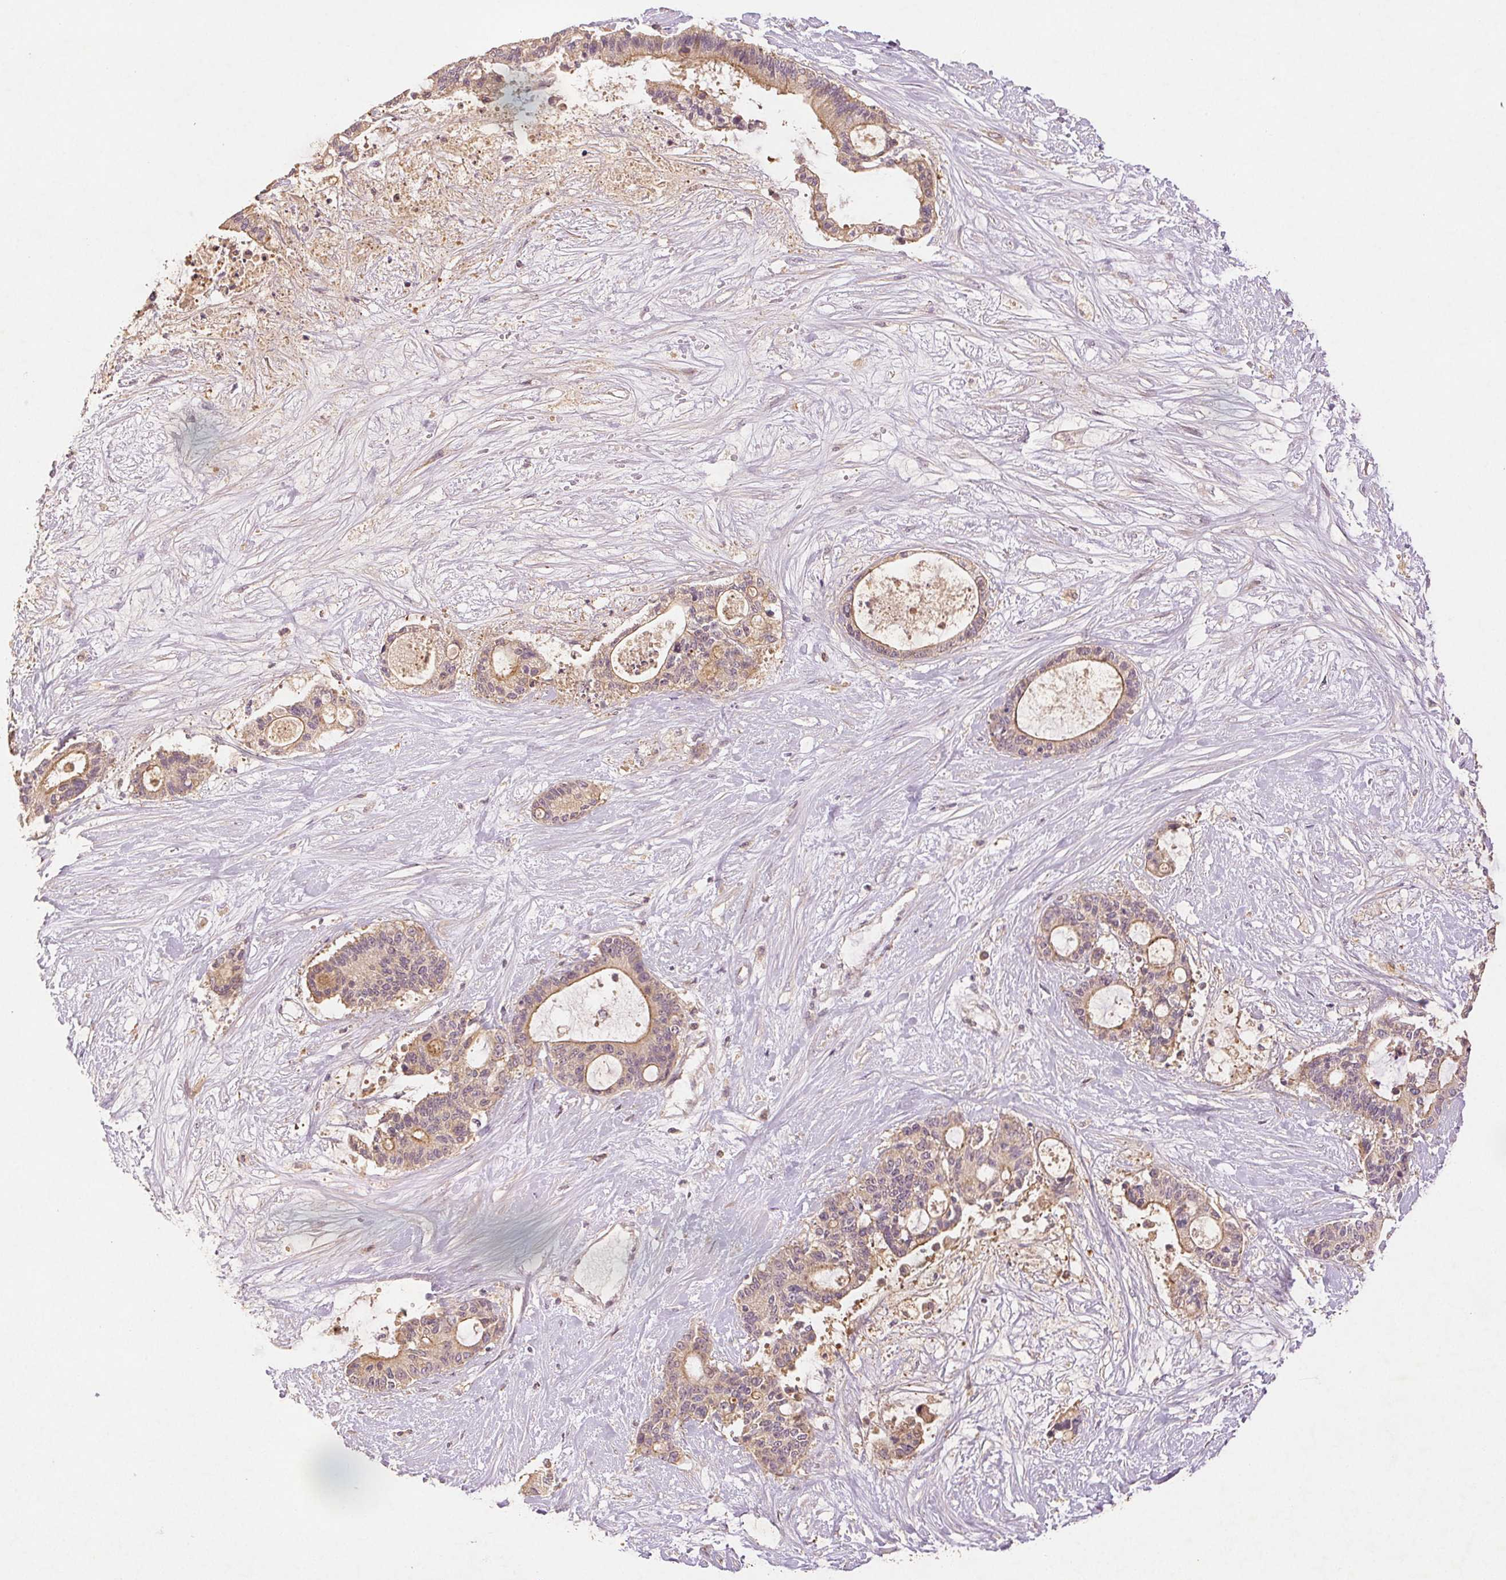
{"staining": {"intensity": "weak", "quantity": "25%-75%", "location": "cytoplasmic/membranous"}, "tissue": "liver cancer", "cell_type": "Tumor cells", "image_type": "cancer", "snomed": [{"axis": "morphology", "description": "Normal tissue, NOS"}, {"axis": "morphology", "description": "Cholangiocarcinoma"}, {"axis": "topography", "description": "Liver"}, {"axis": "topography", "description": "Peripheral nerve tissue"}], "caption": "Human liver cancer stained with a protein marker displays weak staining in tumor cells.", "gene": "YIF1B", "patient": {"sex": "female", "age": 73}}